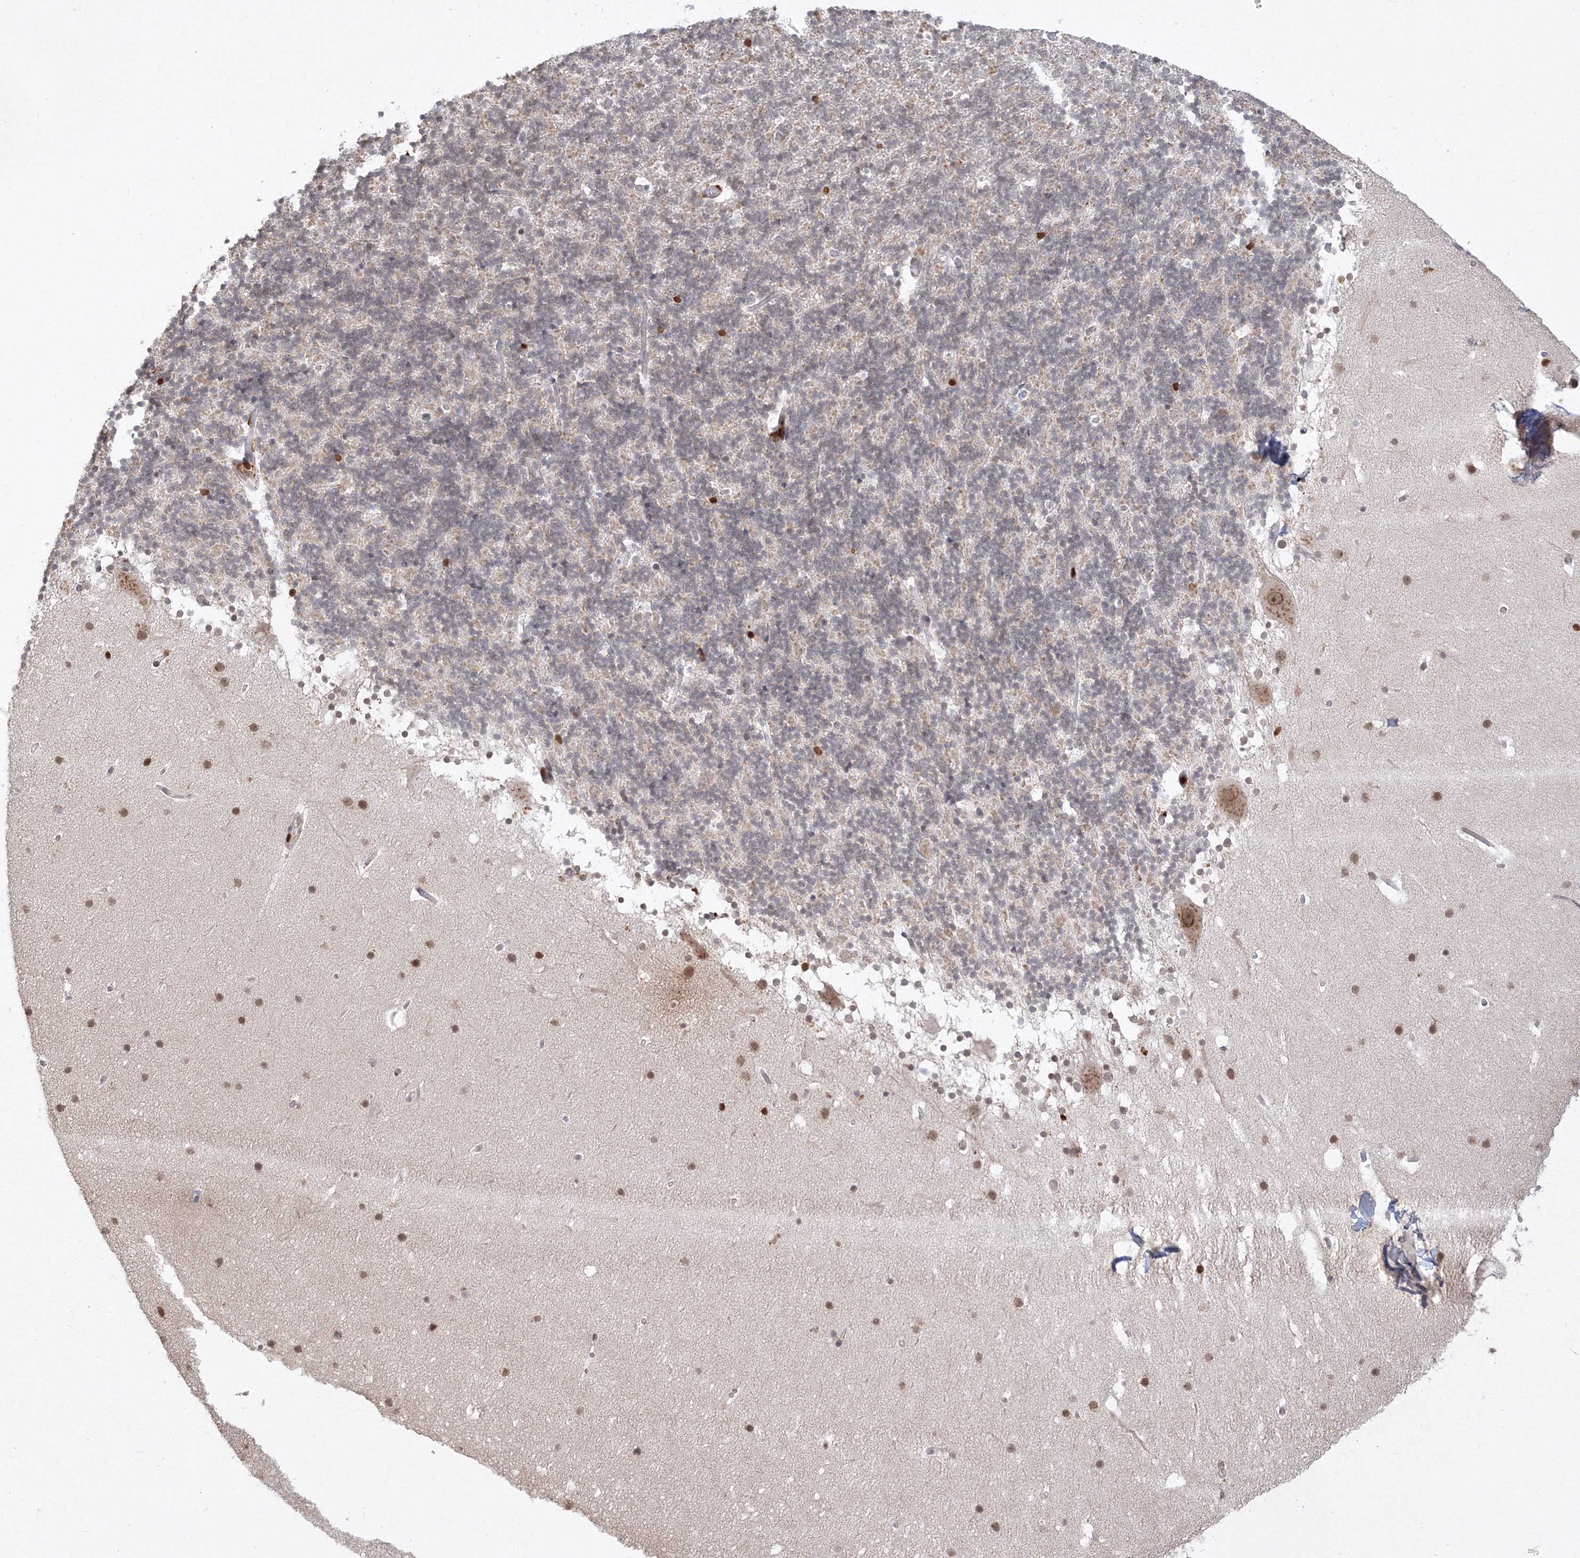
{"staining": {"intensity": "negative", "quantity": "none", "location": "none"}, "tissue": "cerebellum", "cell_type": "Cells in granular layer", "image_type": "normal", "snomed": [{"axis": "morphology", "description": "Normal tissue, NOS"}, {"axis": "topography", "description": "Cerebellum"}], "caption": "Immunohistochemistry image of unremarkable cerebellum: cerebellum stained with DAB (3,3'-diaminobenzidine) demonstrates no significant protein staining in cells in granular layer.", "gene": "TMEM50B", "patient": {"sex": "male", "age": 57}}